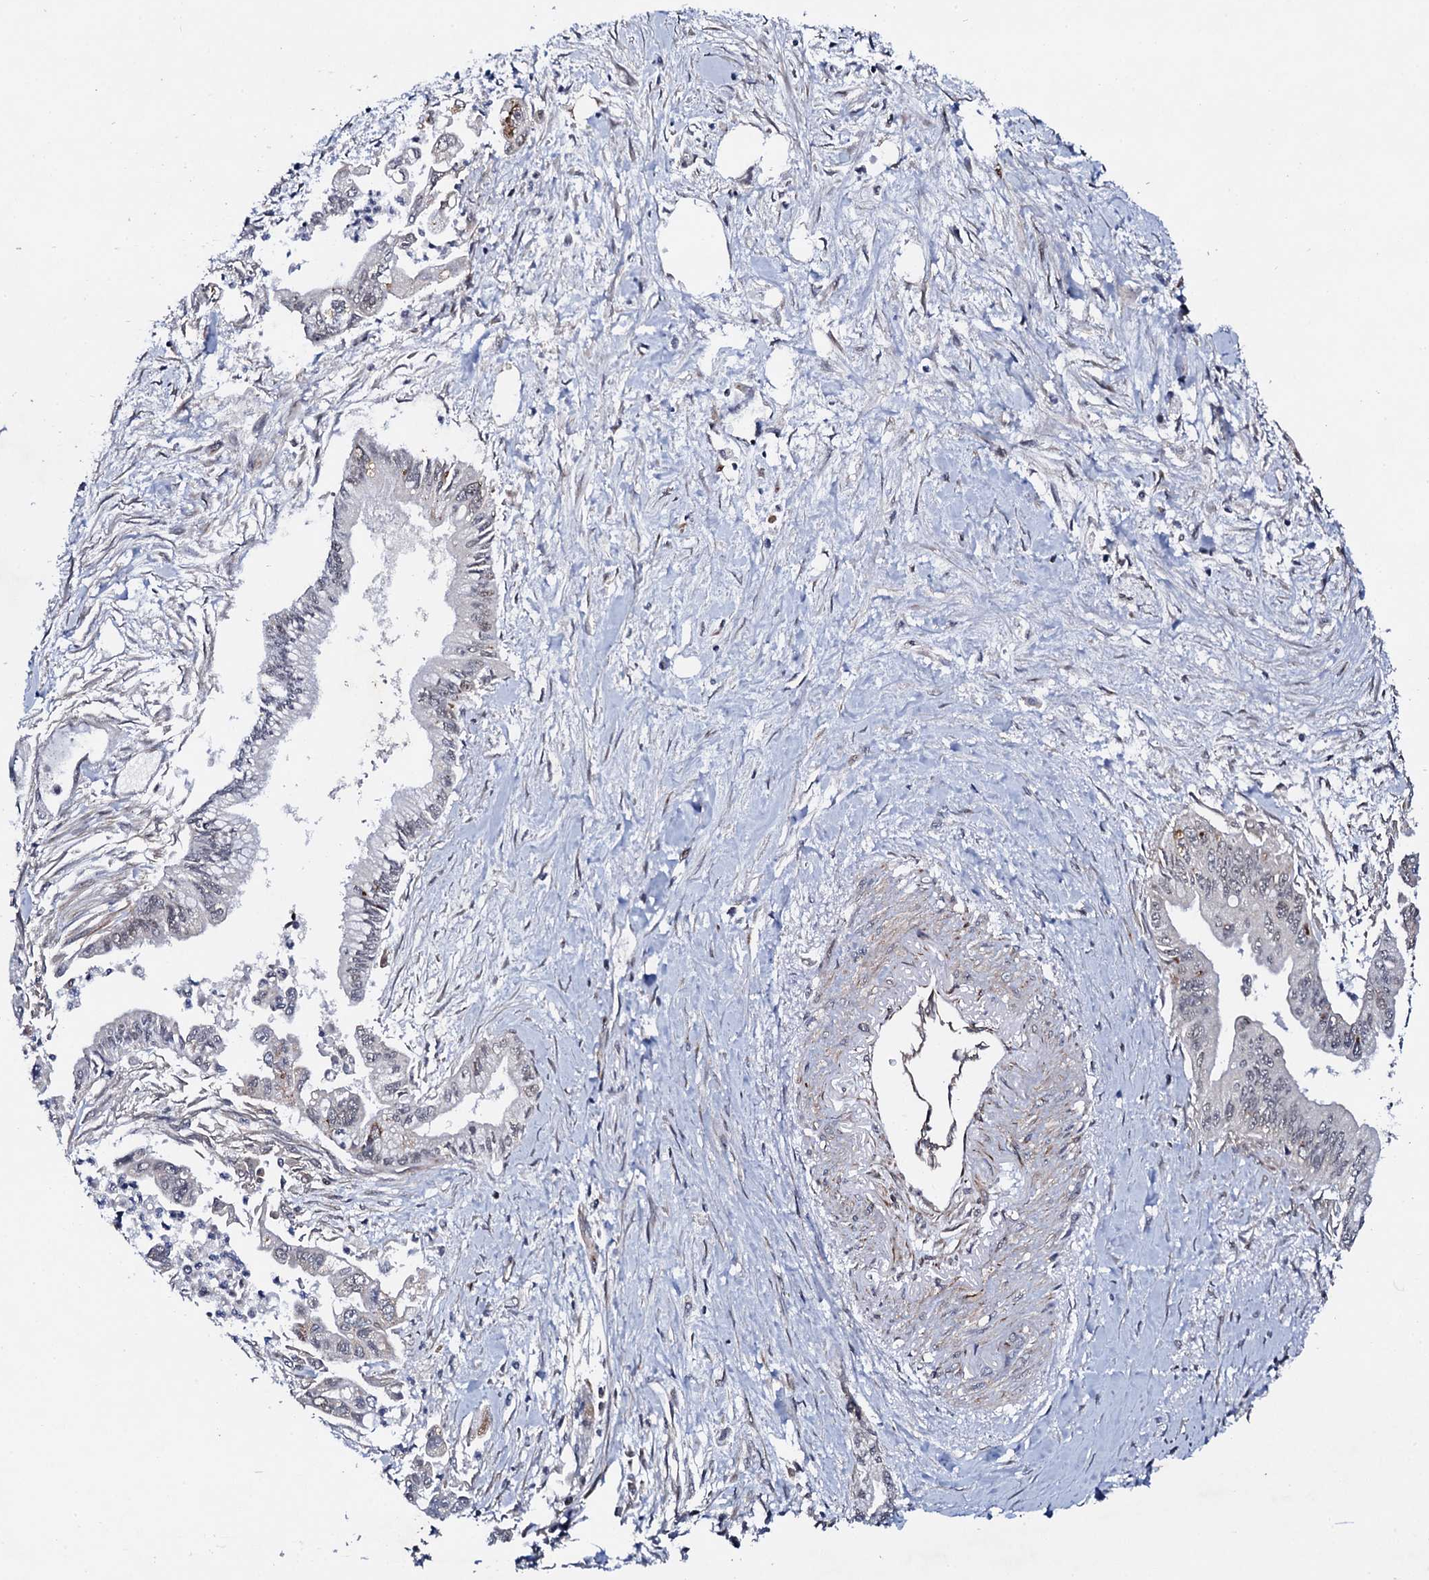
{"staining": {"intensity": "weak", "quantity": "<25%", "location": "nuclear"}, "tissue": "pancreatic cancer", "cell_type": "Tumor cells", "image_type": "cancer", "snomed": [{"axis": "morphology", "description": "Adenocarcinoma, NOS"}, {"axis": "topography", "description": "Pancreas"}], "caption": "Histopathology image shows no significant protein expression in tumor cells of pancreatic adenocarcinoma.", "gene": "FAM111A", "patient": {"sex": "male", "age": 70}}